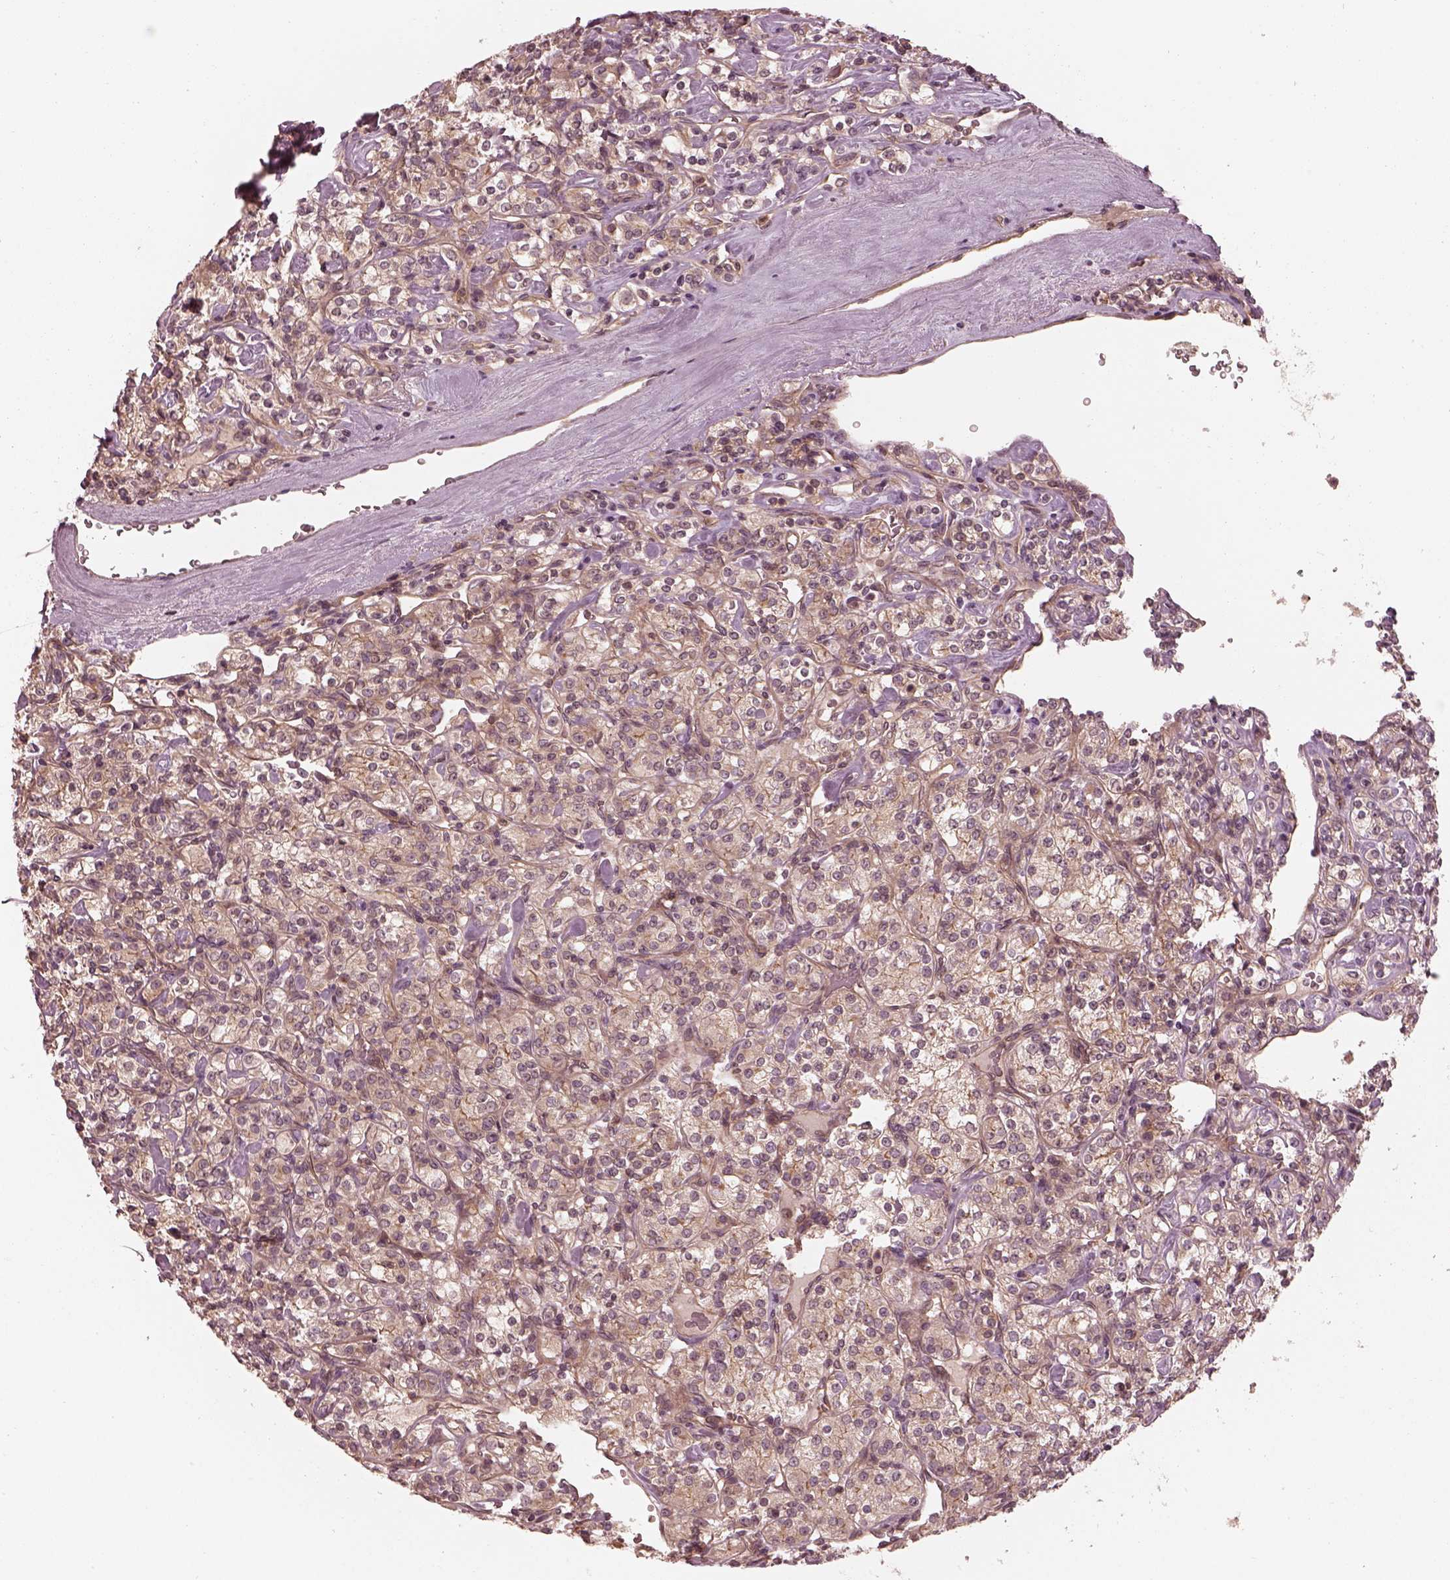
{"staining": {"intensity": "moderate", "quantity": "<25%", "location": "cytoplasmic/membranous"}, "tissue": "renal cancer", "cell_type": "Tumor cells", "image_type": "cancer", "snomed": [{"axis": "morphology", "description": "Adenocarcinoma, NOS"}, {"axis": "topography", "description": "Kidney"}], "caption": "Human renal adenocarcinoma stained with a protein marker displays moderate staining in tumor cells.", "gene": "FAM107B", "patient": {"sex": "male", "age": 77}}